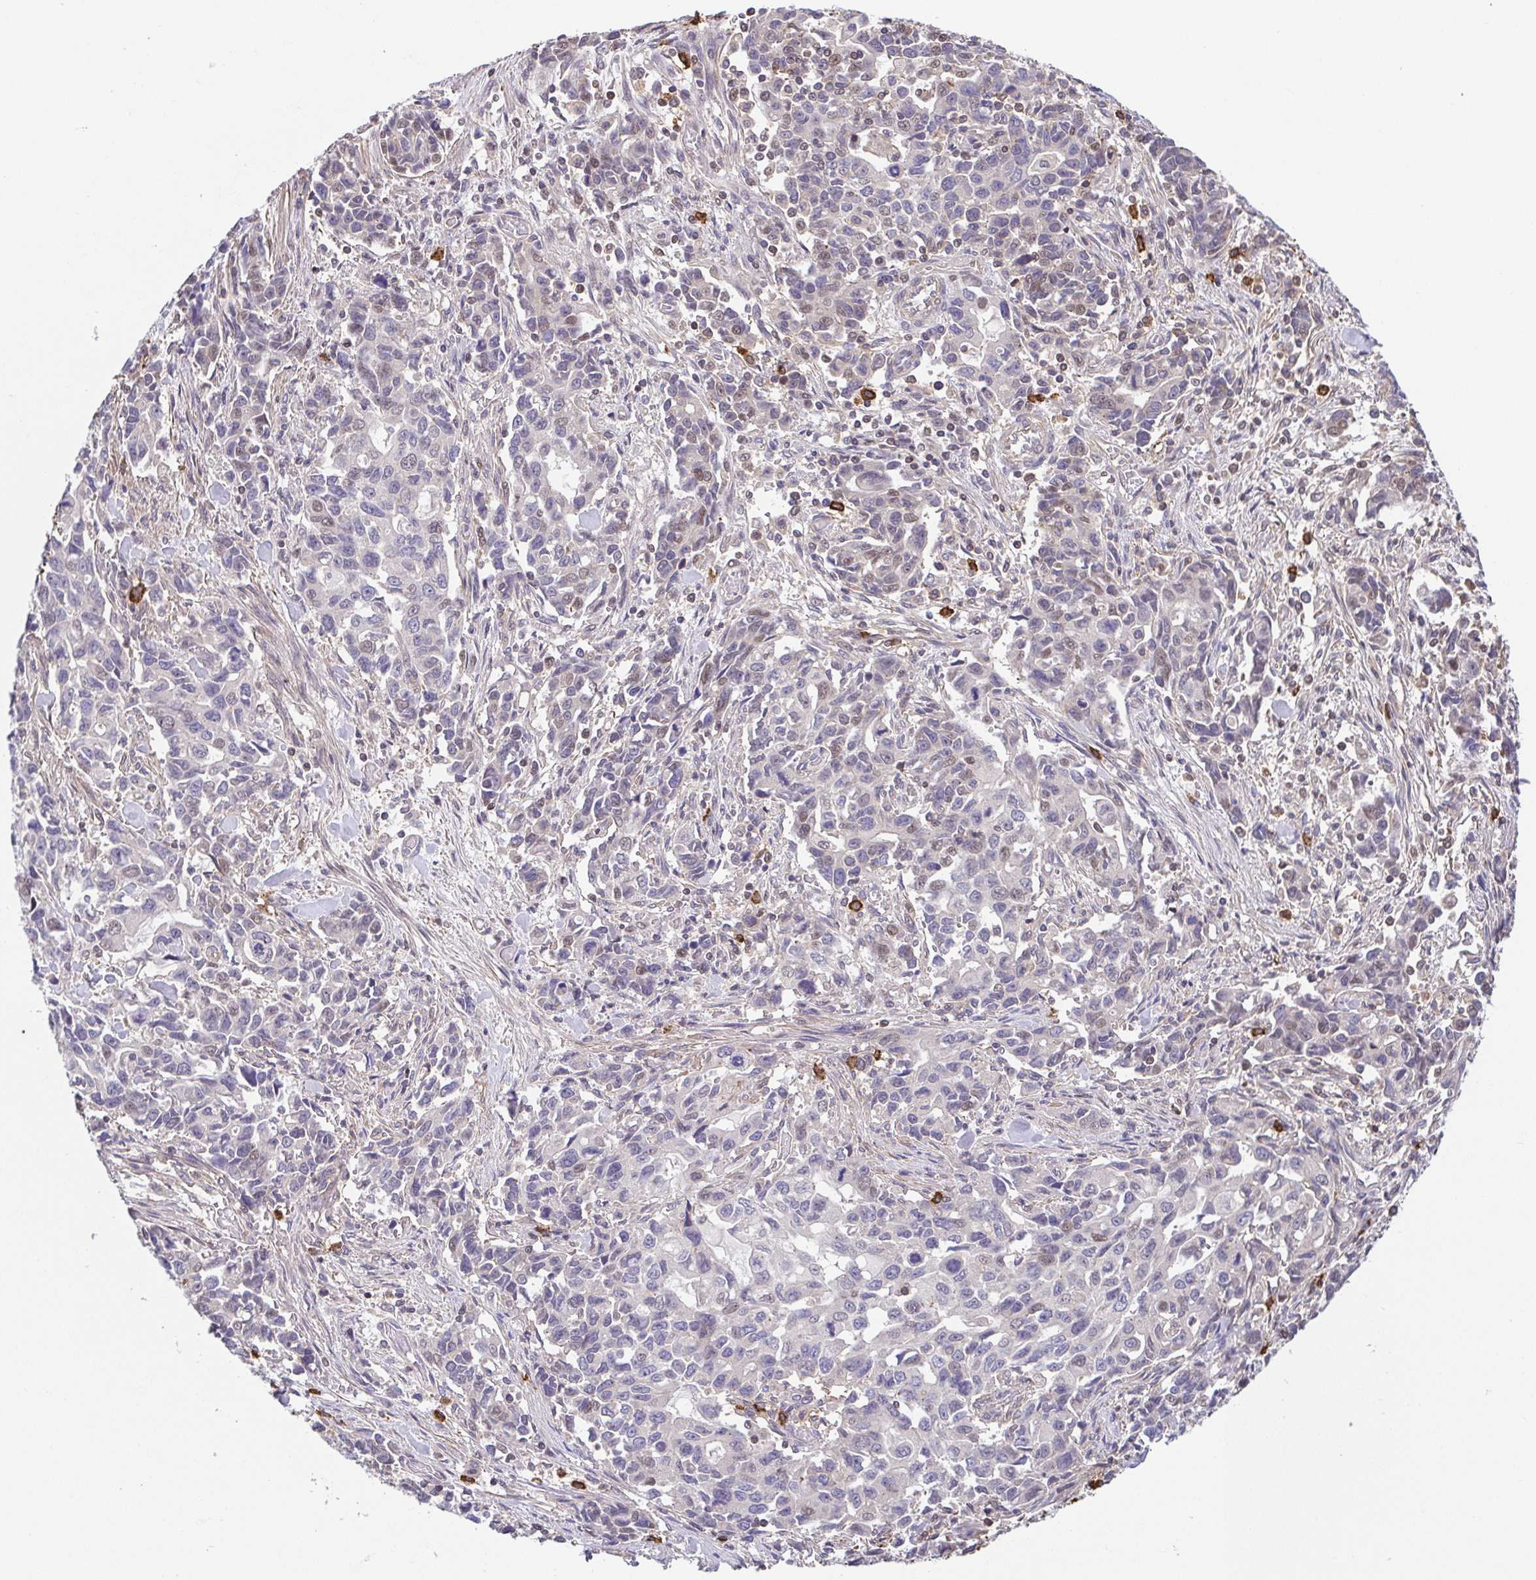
{"staining": {"intensity": "weak", "quantity": "<25%", "location": "nuclear"}, "tissue": "stomach cancer", "cell_type": "Tumor cells", "image_type": "cancer", "snomed": [{"axis": "morphology", "description": "Adenocarcinoma, NOS"}, {"axis": "topography", "description": "Stomach, upper"}], "caption": "IHC micrograph of neoplastic tissue: adenocarcinoma (stomach) stained with DAB (3,3'-diaminobenzidine) displays no significant protein positivity in tumor cells.", "gene": "PREPL", "patient": {"sex": "male", "age": 85}}